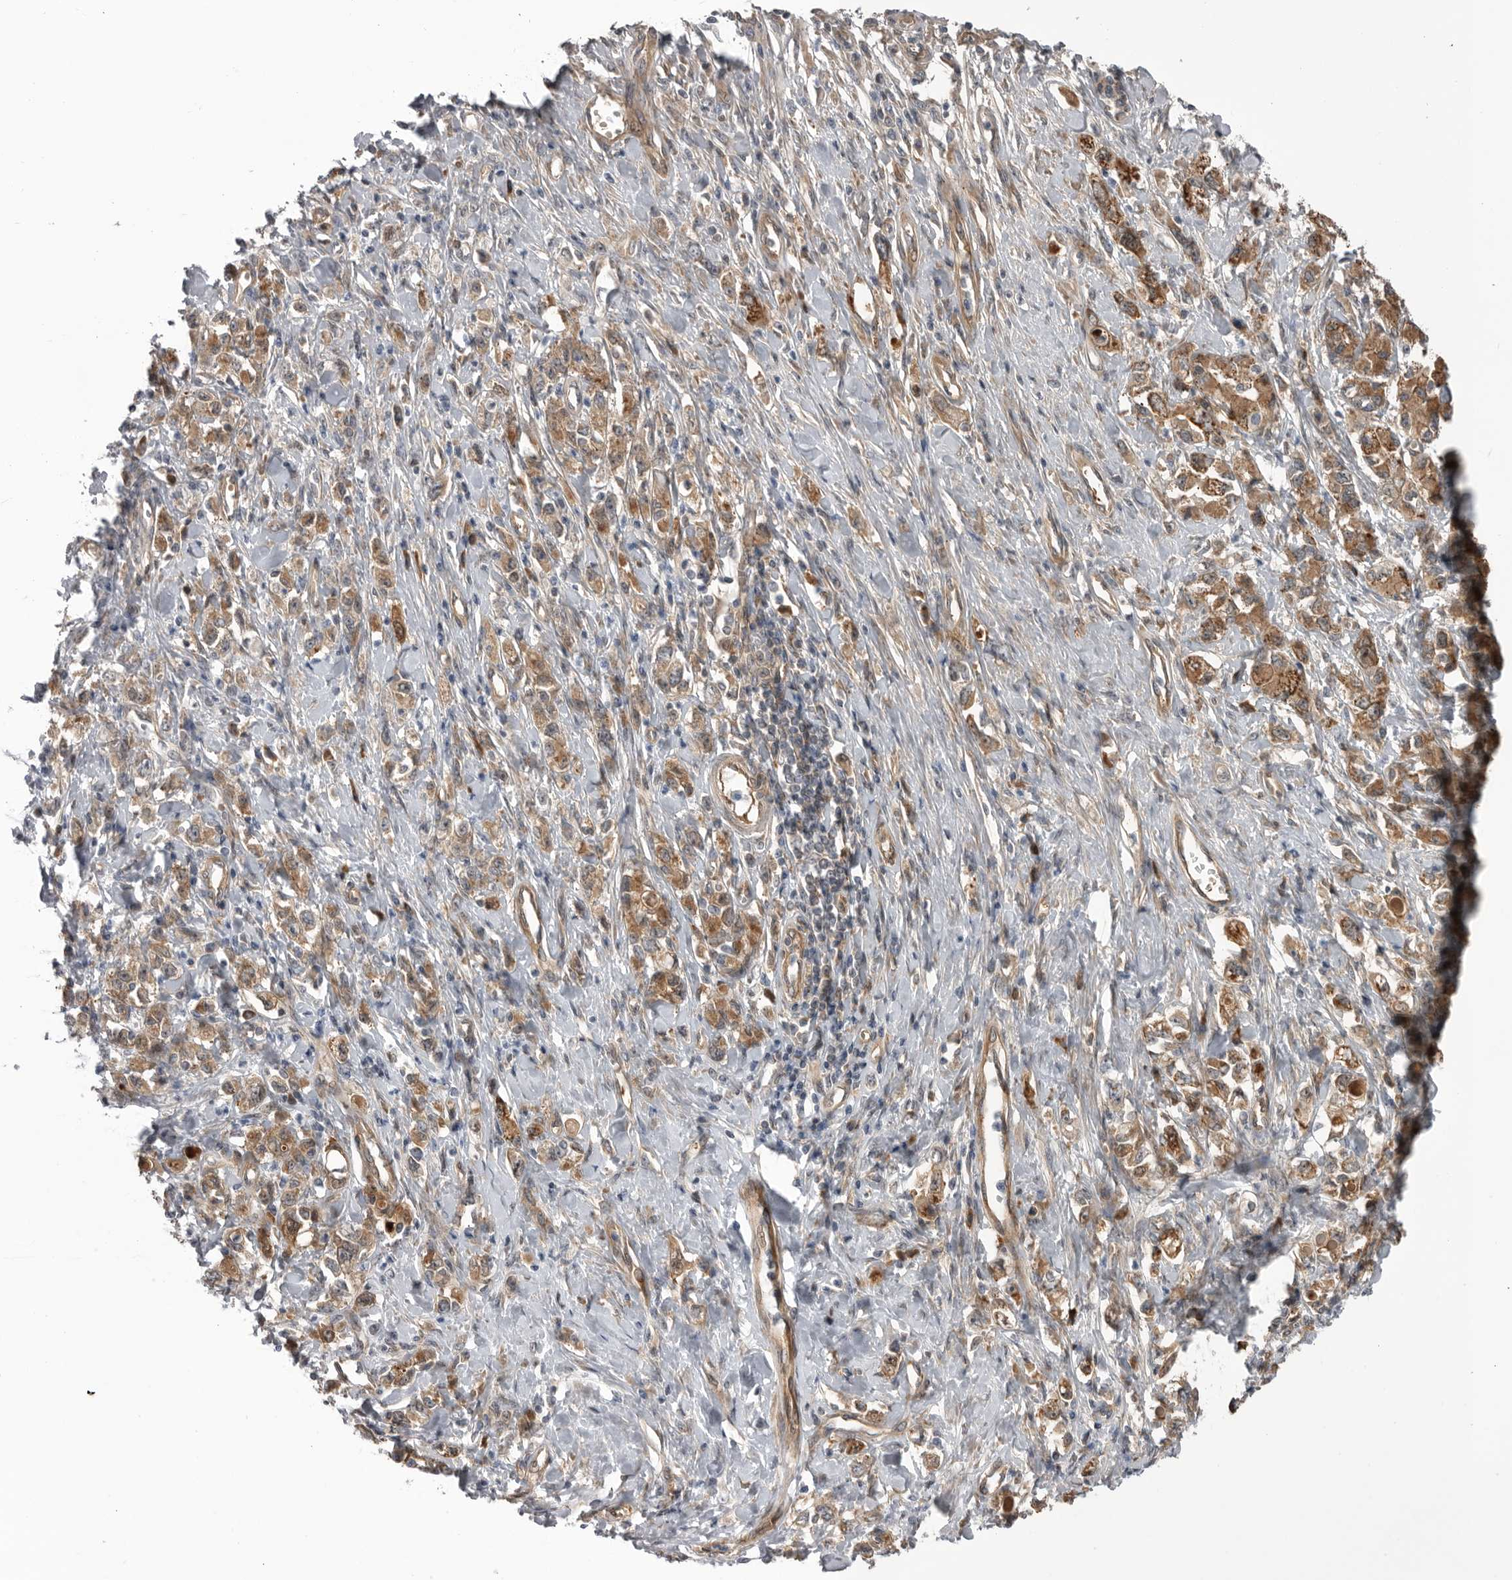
{"staining": {"intensity": "moderate", "quantity": ">75%", "location": "cytoplasmic/membranous"}, "tissue": "stomach cancer", "cell_type": "Tumor cells", "image_type": "cancer", "snomed": [{"axis": "morphology", "description": "Adenocarcinoma, NOS"}, {"axis": "topography", "description": "Stomach"}], "caption": "Protein expression by immunohistochemistry (IHC) displays moderate cytoplasmic/membranous positivity in approximately >75% of tumor cells in stomach cancer (adenocarcinoma). The staining is performed using DAB (3,3'-diaminobenzidine) brown chromogen to label protein expression. The nuclei are counter-stained blue using hematoxylin.", "gene": "RAB3GAP2", "patient": {"sex": "female", "age": 76}}